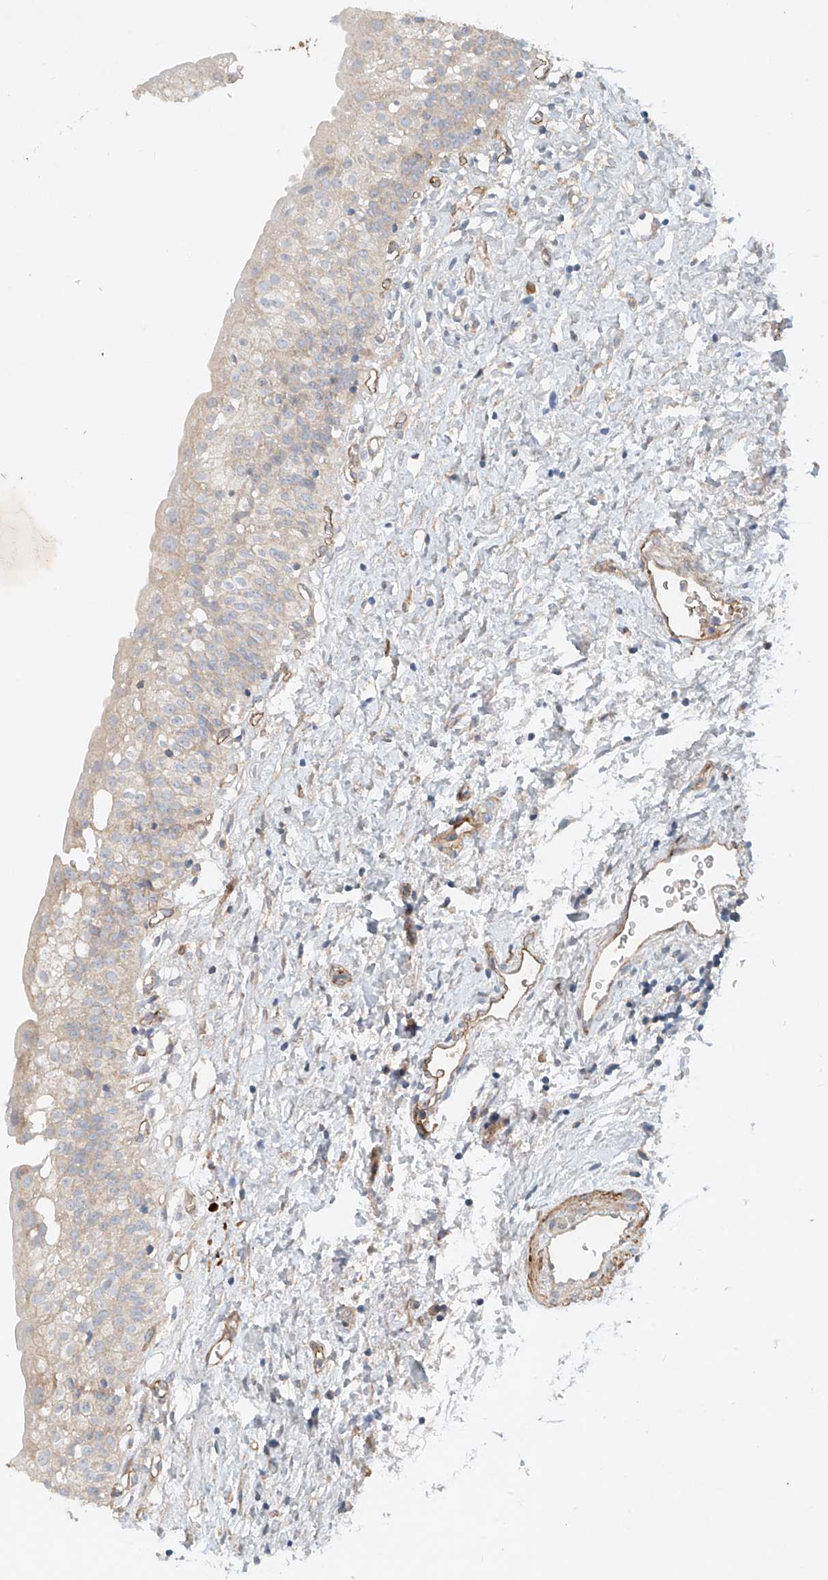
{"staining": {"intensity": "weak", "quantity": "<25%", "location": "cytoplasmic/membranous"}, "tissue": "urinary bladder", "cell_type": "Urothelial cells", "image_type": "normal", "snomed": [{"axis": "morphology", "description": "Normal tissue, NOS"}, {"axis": "topography", "description": "Urinary bladder"}], "caption": "IHC of unremarkable urinary bladder displays no expression in urothelial cells.", "gene": "ENSG00000266202", "patient": {"sex": "male", "age": 51}}